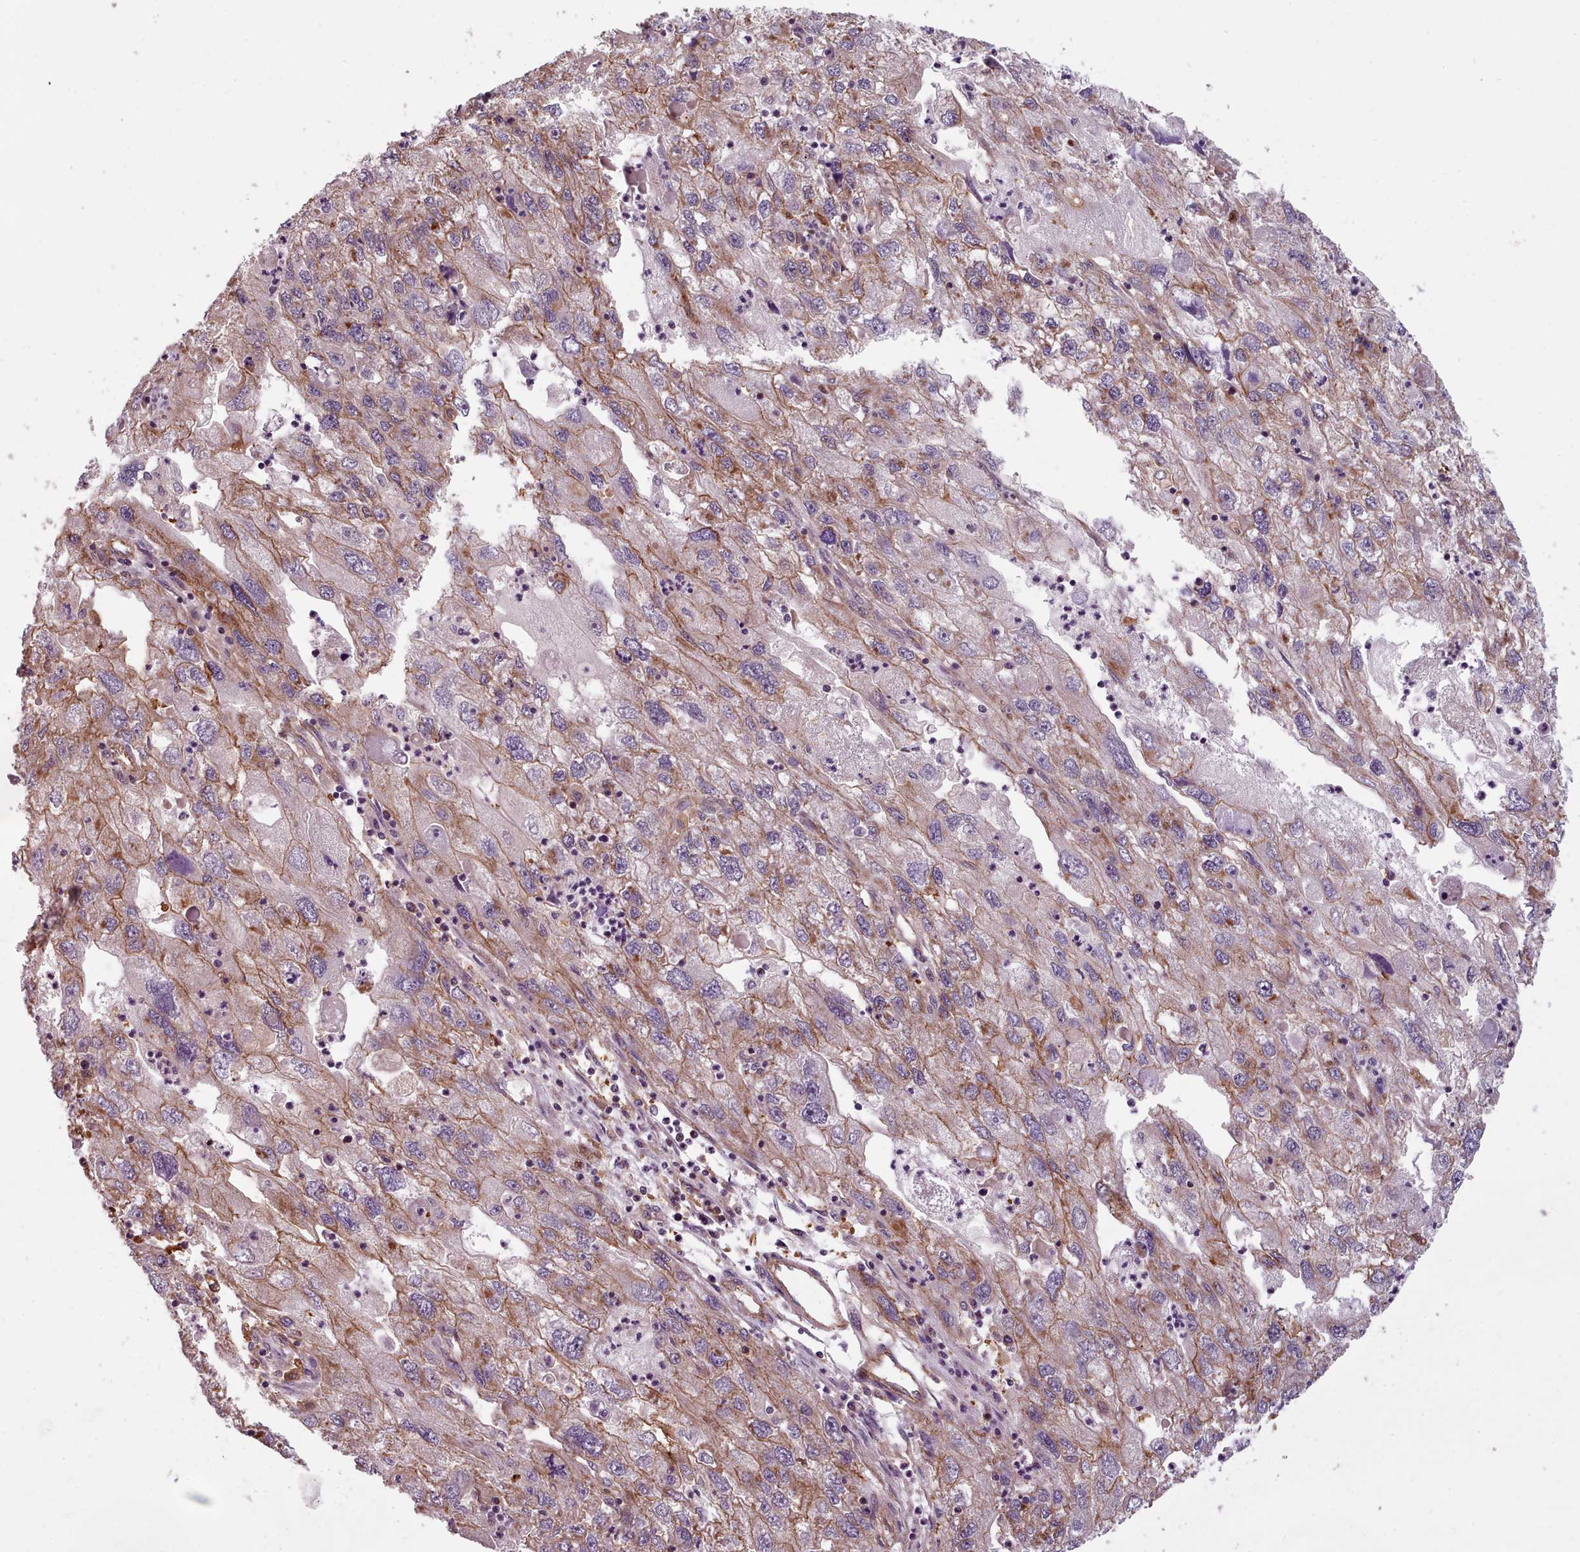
{"staining": {"intensity": "moderate", "quantity": "<25%", "location": "cytoplasmic/membranous"}, "tissue": "endometrial cancer", "cell_type": "Tumor cells", "image_type": "cancer", "snomed": [{"axis": "morphology", "description": "Adenocarcinoma, NOS"}, {"axis": "topography", "description": "Endometrium"}], "caption": "Endometrial adenocarcinoma tissue exhibits moderate cytoplasmic/membranous expression in about <25% of tumor cells", "gene": "MRPL46", "patient": {"sex": "female", "age": 49}}